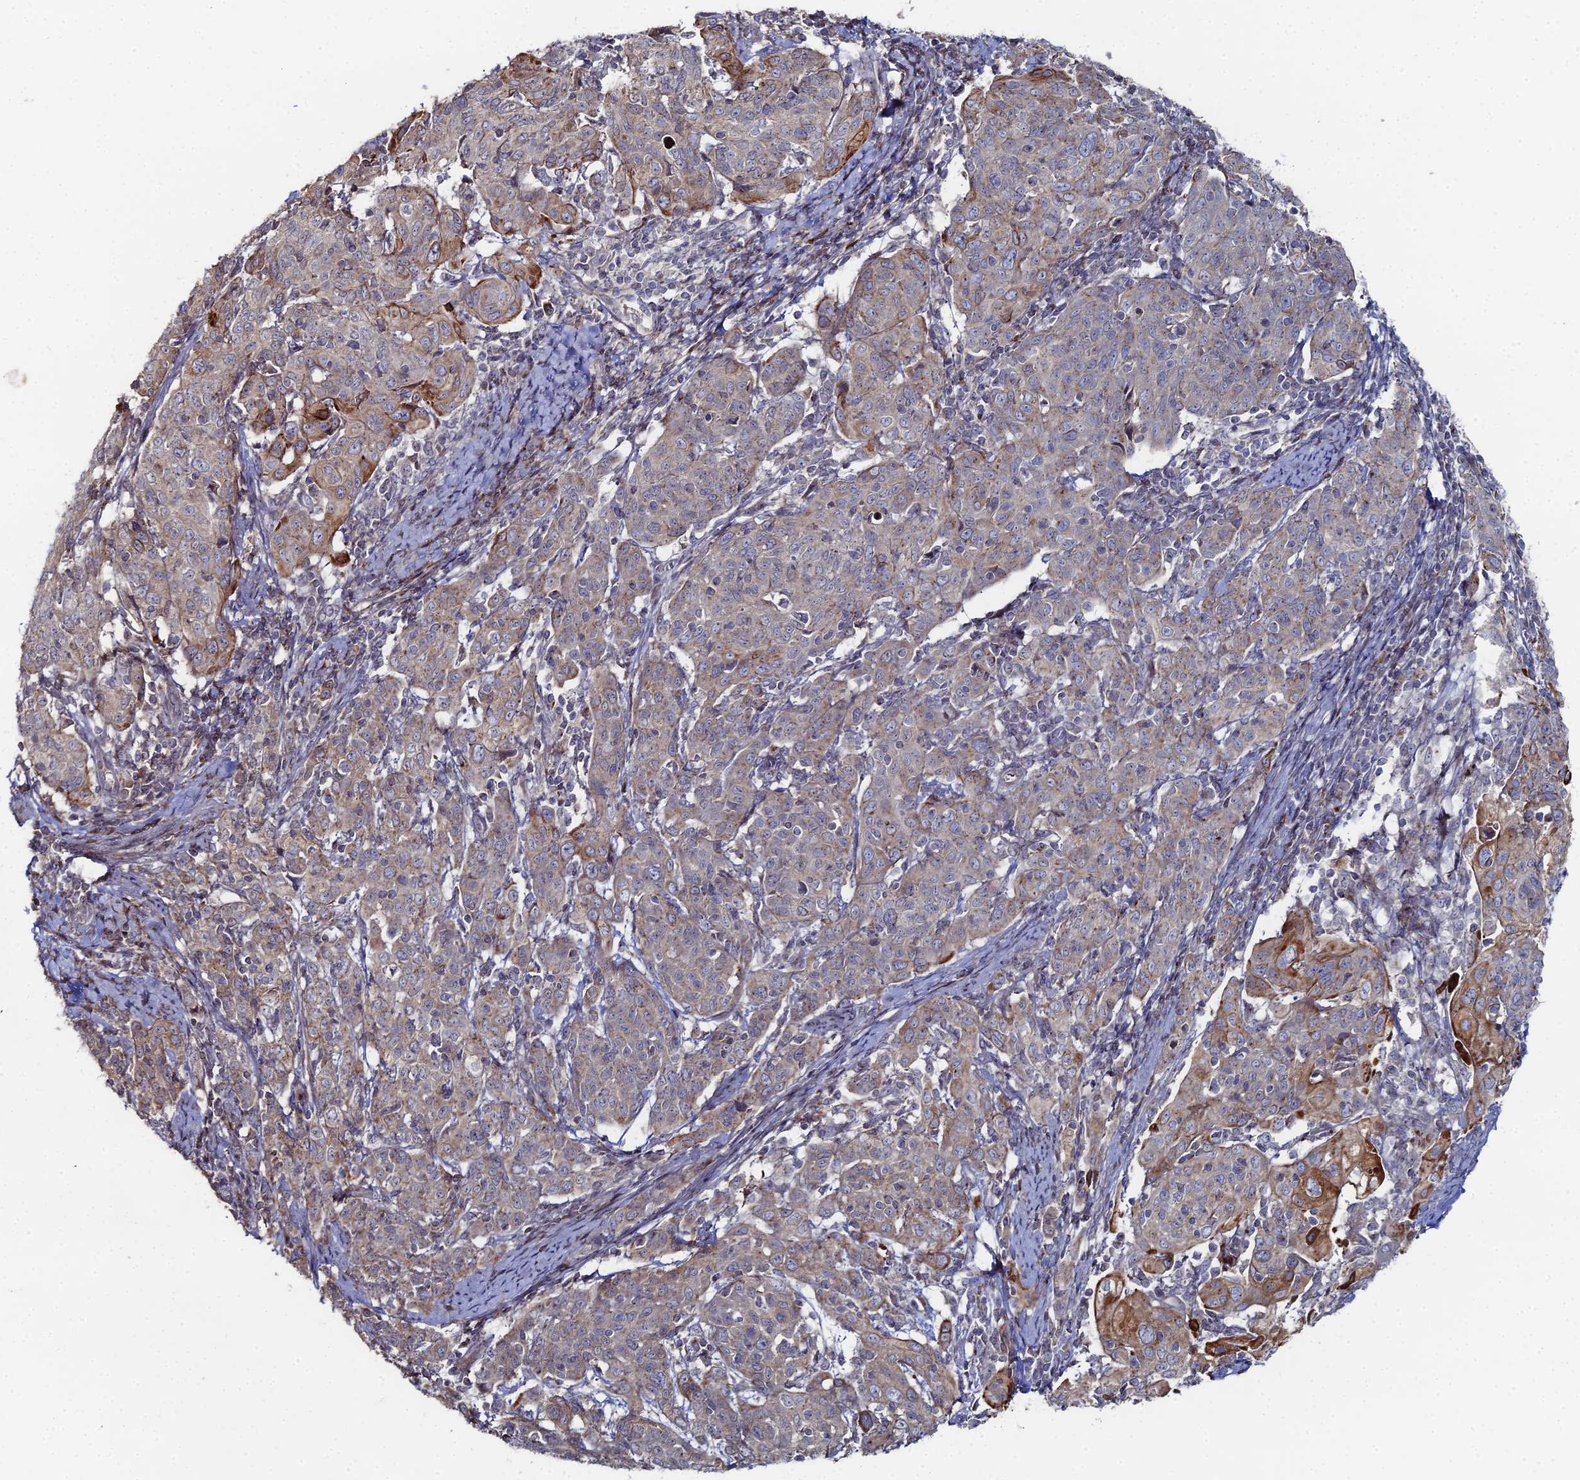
{"staining": {"intensity": "strong", "quantity": "<25%", "location": "cytoplasmic/membranous"}, "tissue": "cervical cancer", "cell_type": "Tumor cells", "image_type": "cancer", "snomed": [{"axis": "morphology", "description": "Squamous cell carcinoma, NOS"}, {"axis": "topography", "description": "Cervix"}], "caption": "Human cervical cancer (squamous cell carcinoma) stained with a protein marker displays strong staining in tumor cells.", "gene": "SGMS1", "patient": {"sex": "female", "age": 67}}